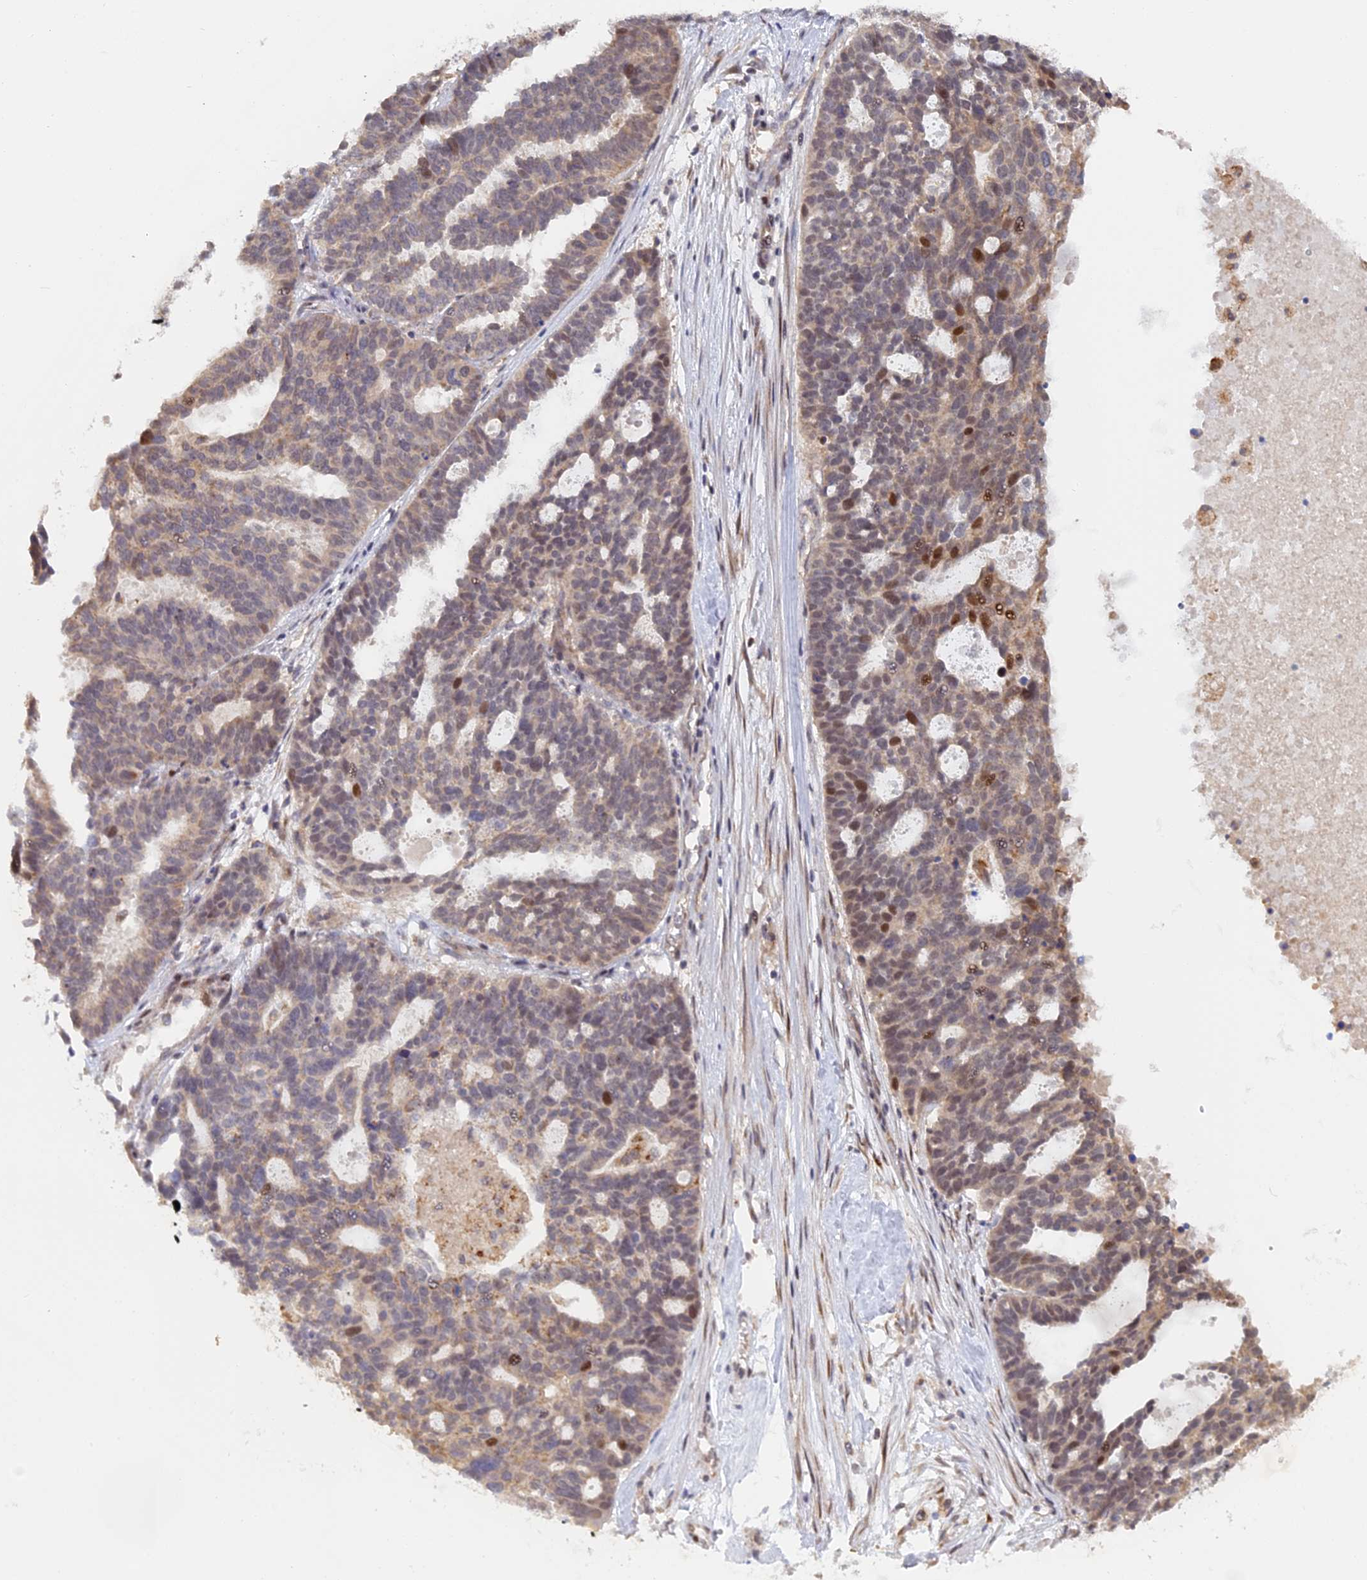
{"staining": {"intensity": "moderate", "quantity": "<25%", "location": "nuclear"}, "tissue": "ovarian cancer", "cell_type": "Tumor cells", "image_type": "cancer", "snomed": [{"axis": "morphology", "description": "Cystadenocarcinoma, serous, NOS"}, {"axis": "topography", "description": "Ovary"}], "caption": "Immunohistochemistry (IHC) staining of ovarian serous cystadenocarcinoma, which reveals low levels of moderate nuclear expression in approximately <25% of tumor cells indicating moderate nuclear protein staining. The staining was performed using DAB (brown) for protein detection and nuclei were counterstained in hematoxylin (blue).", "gene": "GSKIP", "patient": {"sex": "female", "age": 59}}